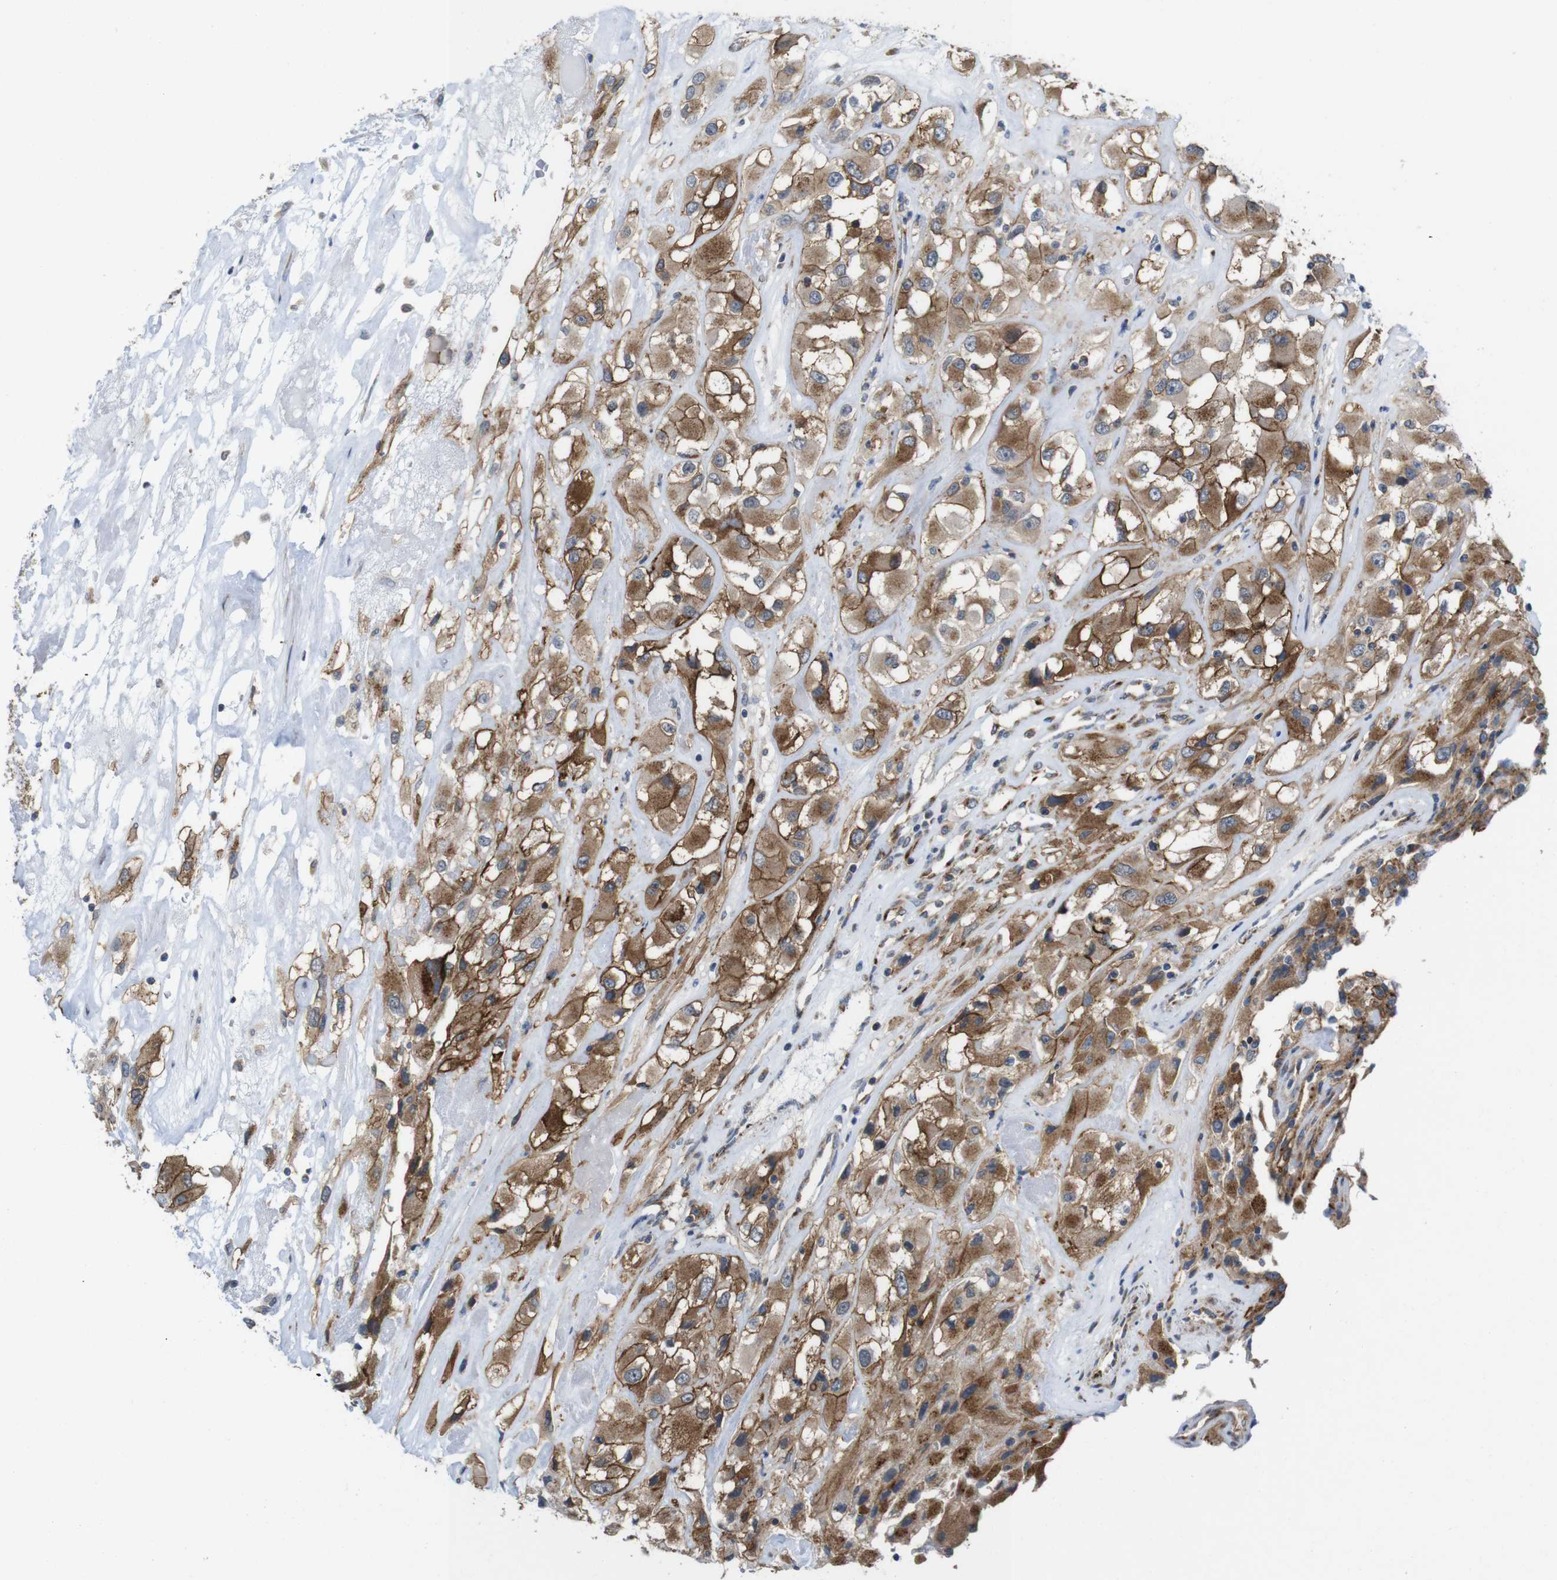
{"staining": {"intensity": "moderate", "quantity": ">75%", "location": "cytoplasmic/membranous"}, "tissue": "renal cancer", "cell_type": "Tumor cells", "image_type": "cancer", "snomed": [{"axis": "morphology", "description": "Adenocarcinoma, NOS"}, {"axis": "topography", "description": "Kidney"}], "caption": "Brown immunohistochemical staining in adenocarcinoma (renal) shows moderate cytoplasmic/membranous expression in about >75% of tumor cells.", "gene": "EFCAB14", "patient": {"sex": "female", "age": 52}}